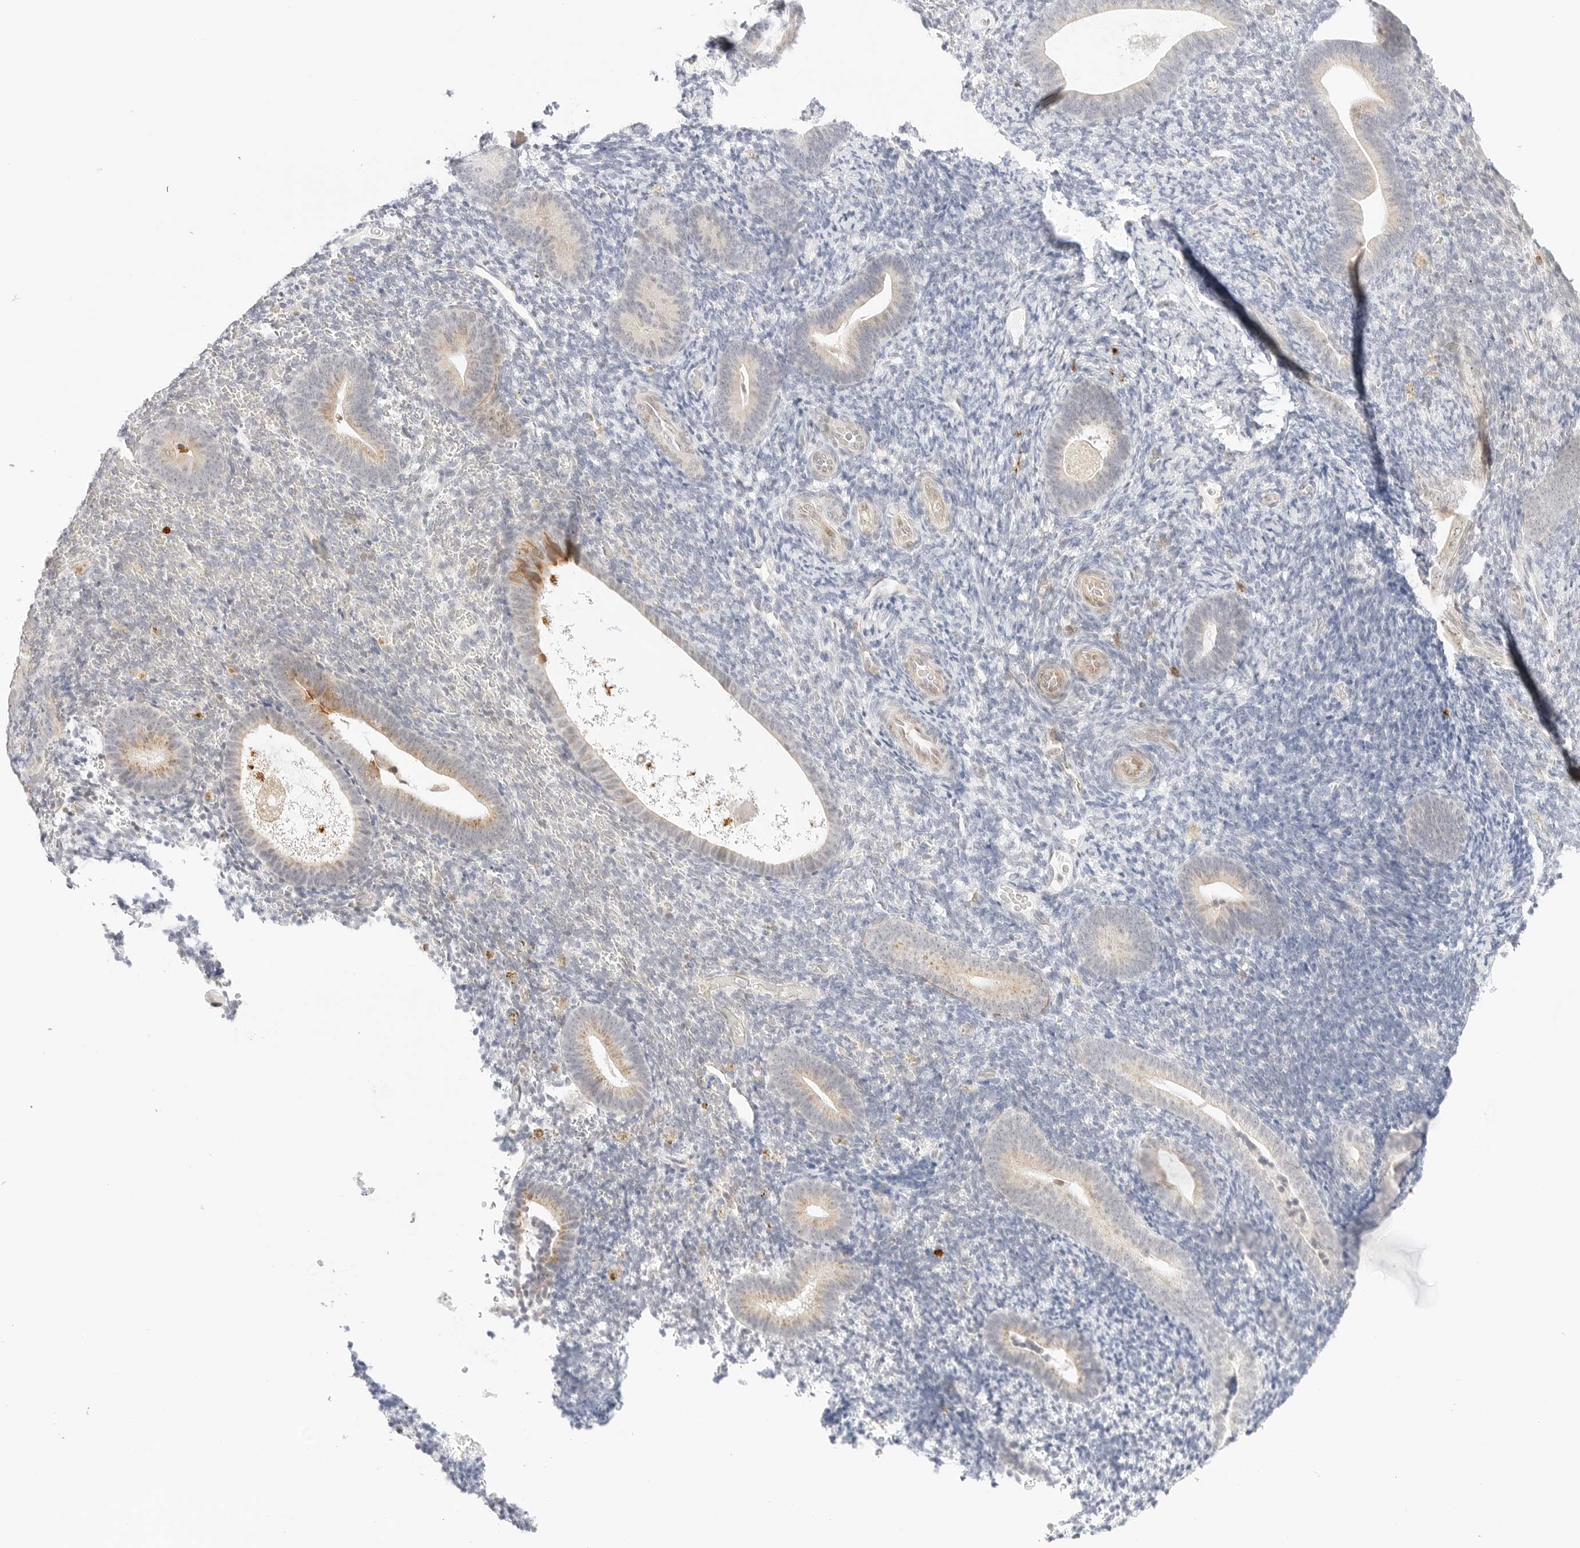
{"staining": {"intensity": "strong", "quantity": "<25%", "location": "cytoplasmic/membranous"}, "tissue": "endometrium", "cell_type": "Cells in endometrial stroma", "image_type": "normal", "snomed": [{"axis": "morphology", "description": "Normal tissue, NOS"}, {"axis": "topography", "description": "Endometrium"}], "caption": "Protein expression analysis of normal endometrium reveals strong cytoplasmic/membranous staining in about <25% of cells in endometrial stroma.", "gene": "TEKT2", "patient": {"sex": "female", "age": 51}}